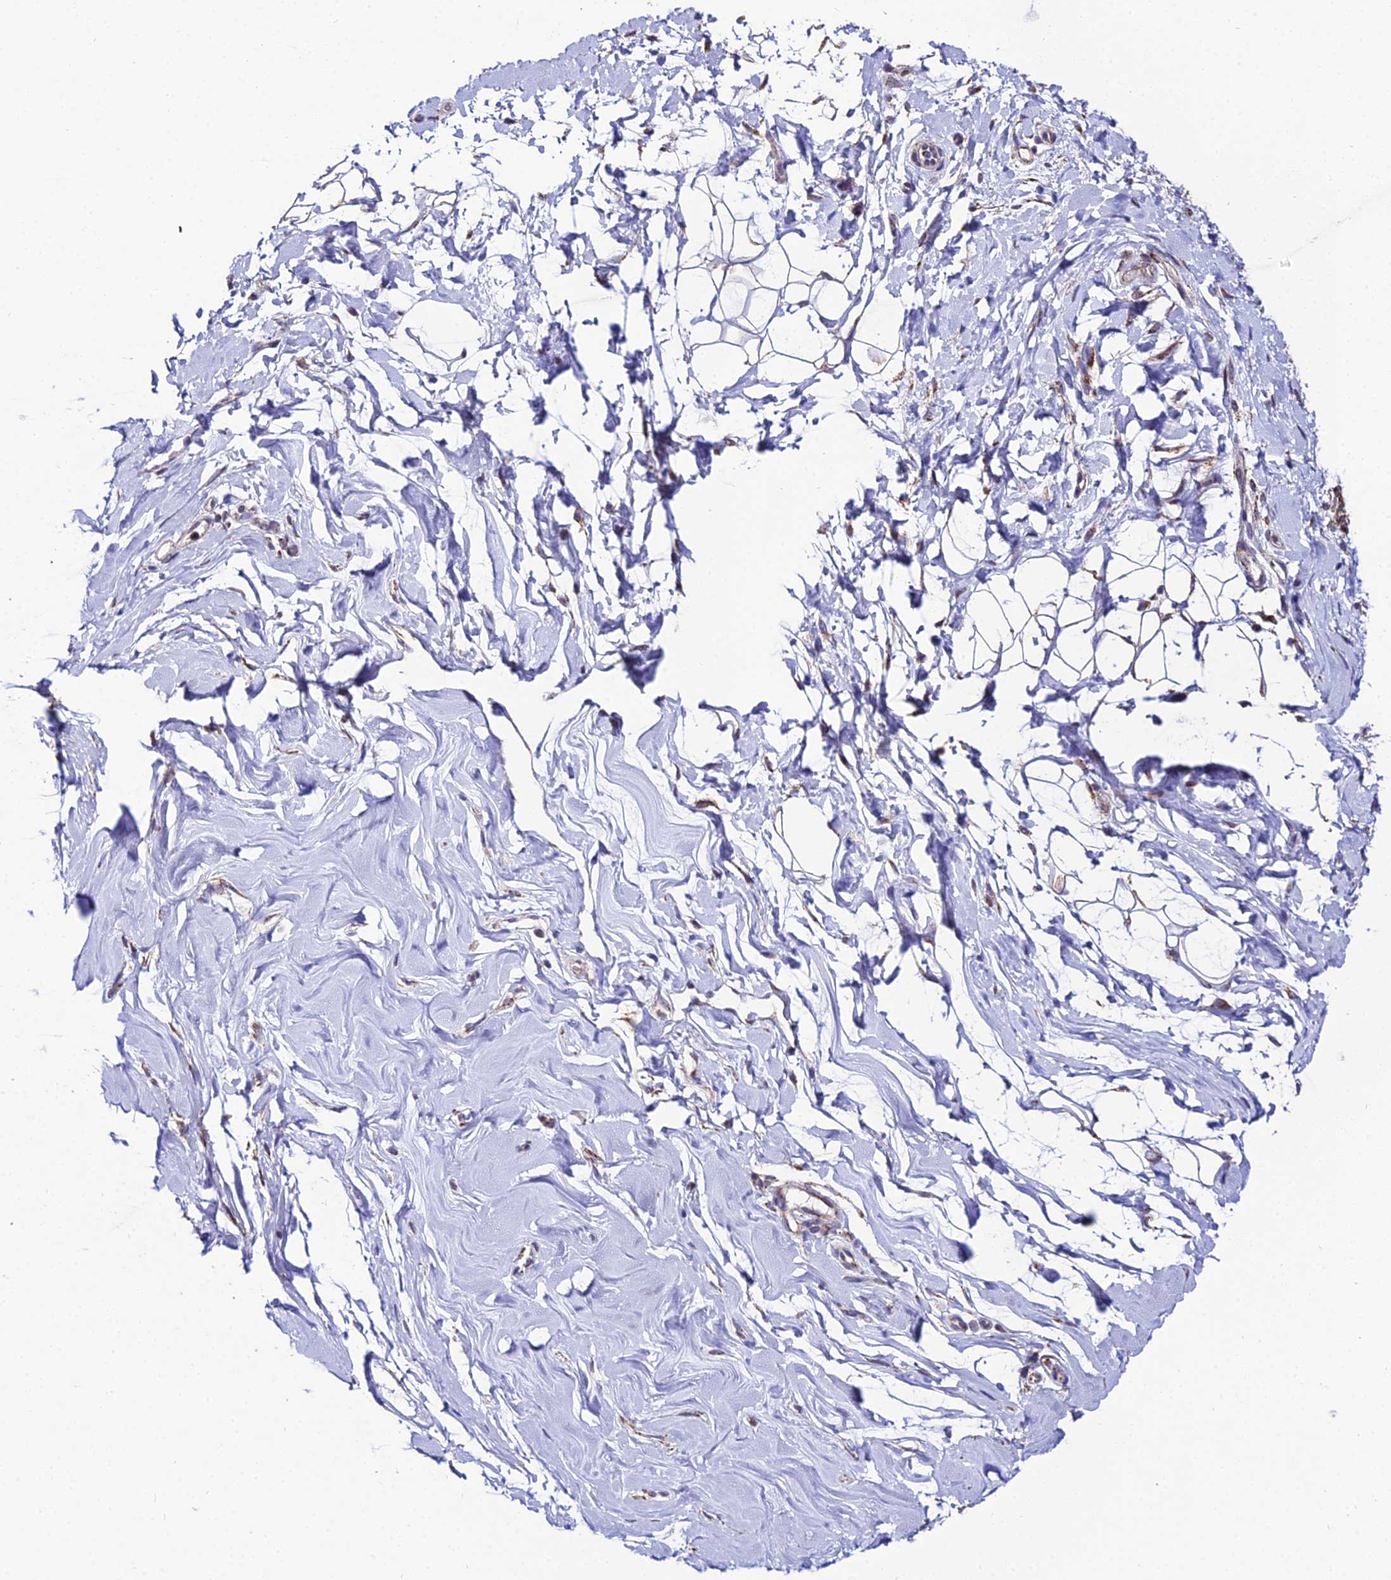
{"staining": {"intensity": "moderate", "quantity": "<25%", "location": "cytoplasmic/membranous"}, "tissue": "adipose tissue", "cell_type": "Adipocytes", "image_type": "normal", "snomed": [{"axis": "morphology", "description": "Normal tissue, NOS"}, {"axis": "topography", "description": "Breast"}], "caption": "Protein expression analysis of benign adipose tissue shows moderate cytoplasmic/membranous positivity in about <25% of adipocytes.", "gene": "PSMD2", "patient": {"sex": "female", "age": 26}}